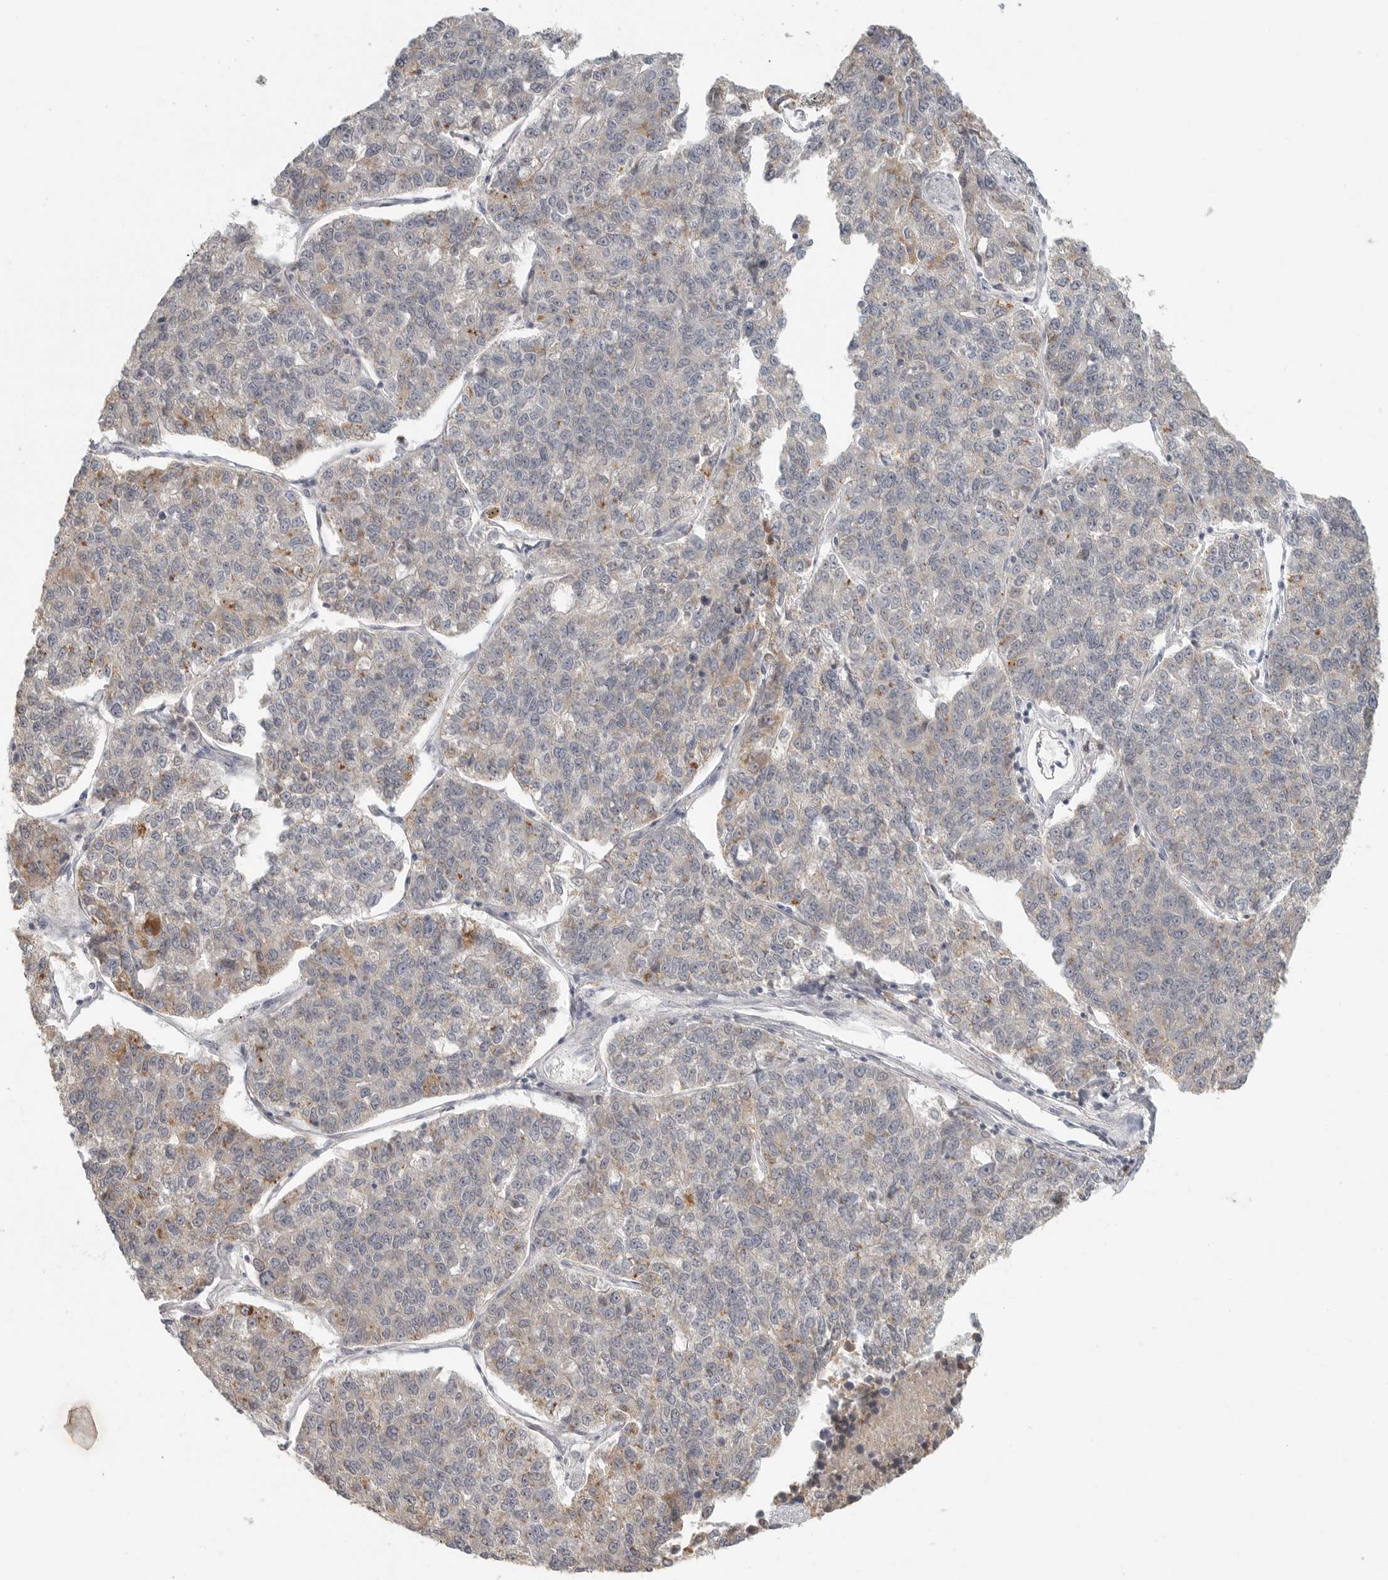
{"staining": {"intensity": "moderate", "quantity": "<25%", "location": "cytoplasmic/membranous"}, "tissue": "lung cancer", "cell_type": "Tumor cells", "image_type": "cancer", "snomed": [{"axis": "morphology", "description": "Adenocarcinoma, NOS"}, {"axis": "topography", "description": "Lung"}], "caption": "Brown immunohistochemical staining in lung adenocarcinoma exhibits moderate cytoplasmic/membranous positivity in about <25% of tumor cells.", "gene": "SLC25A36", "patient": {"sex": "male", "age": 49}}